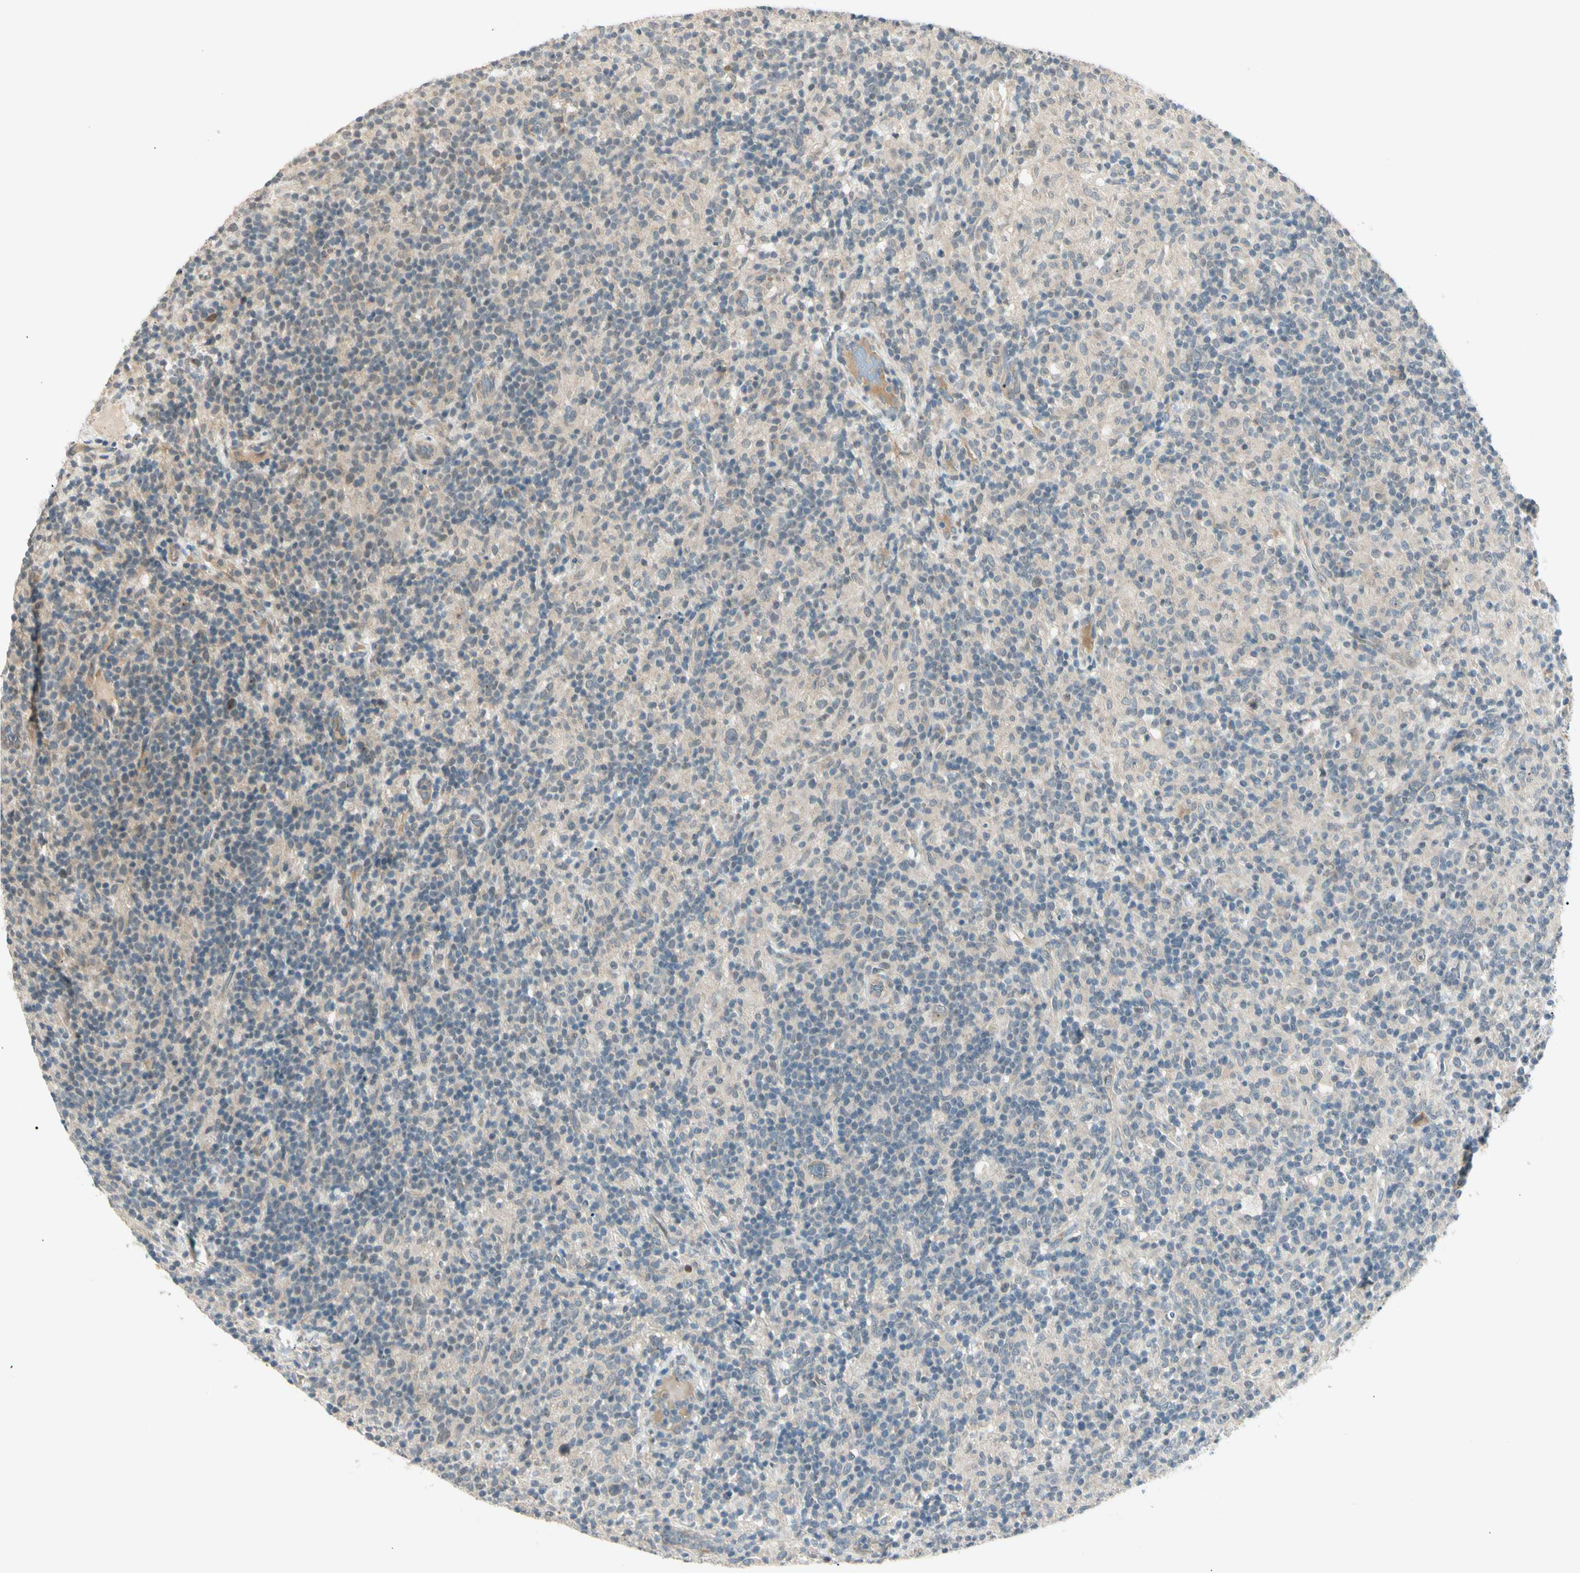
{"staining": {"intensity": "moderate", "quantity": "<25%", "location": "nuclear"}, "tissue": "lymphoma", "cell_type": "Tumor cells", "image_type": "cancer", "snomed": [{"axis": "morphology", "description": "Hodgkin's disease, NOS"}, {"axis": "topography", "description": "Lymph node"}], "caption": "Tumor cells show low levels of moderate nuclear expression in about <25% of cells in human lymphoma.", "gene": "PCDHB15", "patient": {"sex": "male", "age": 70}}